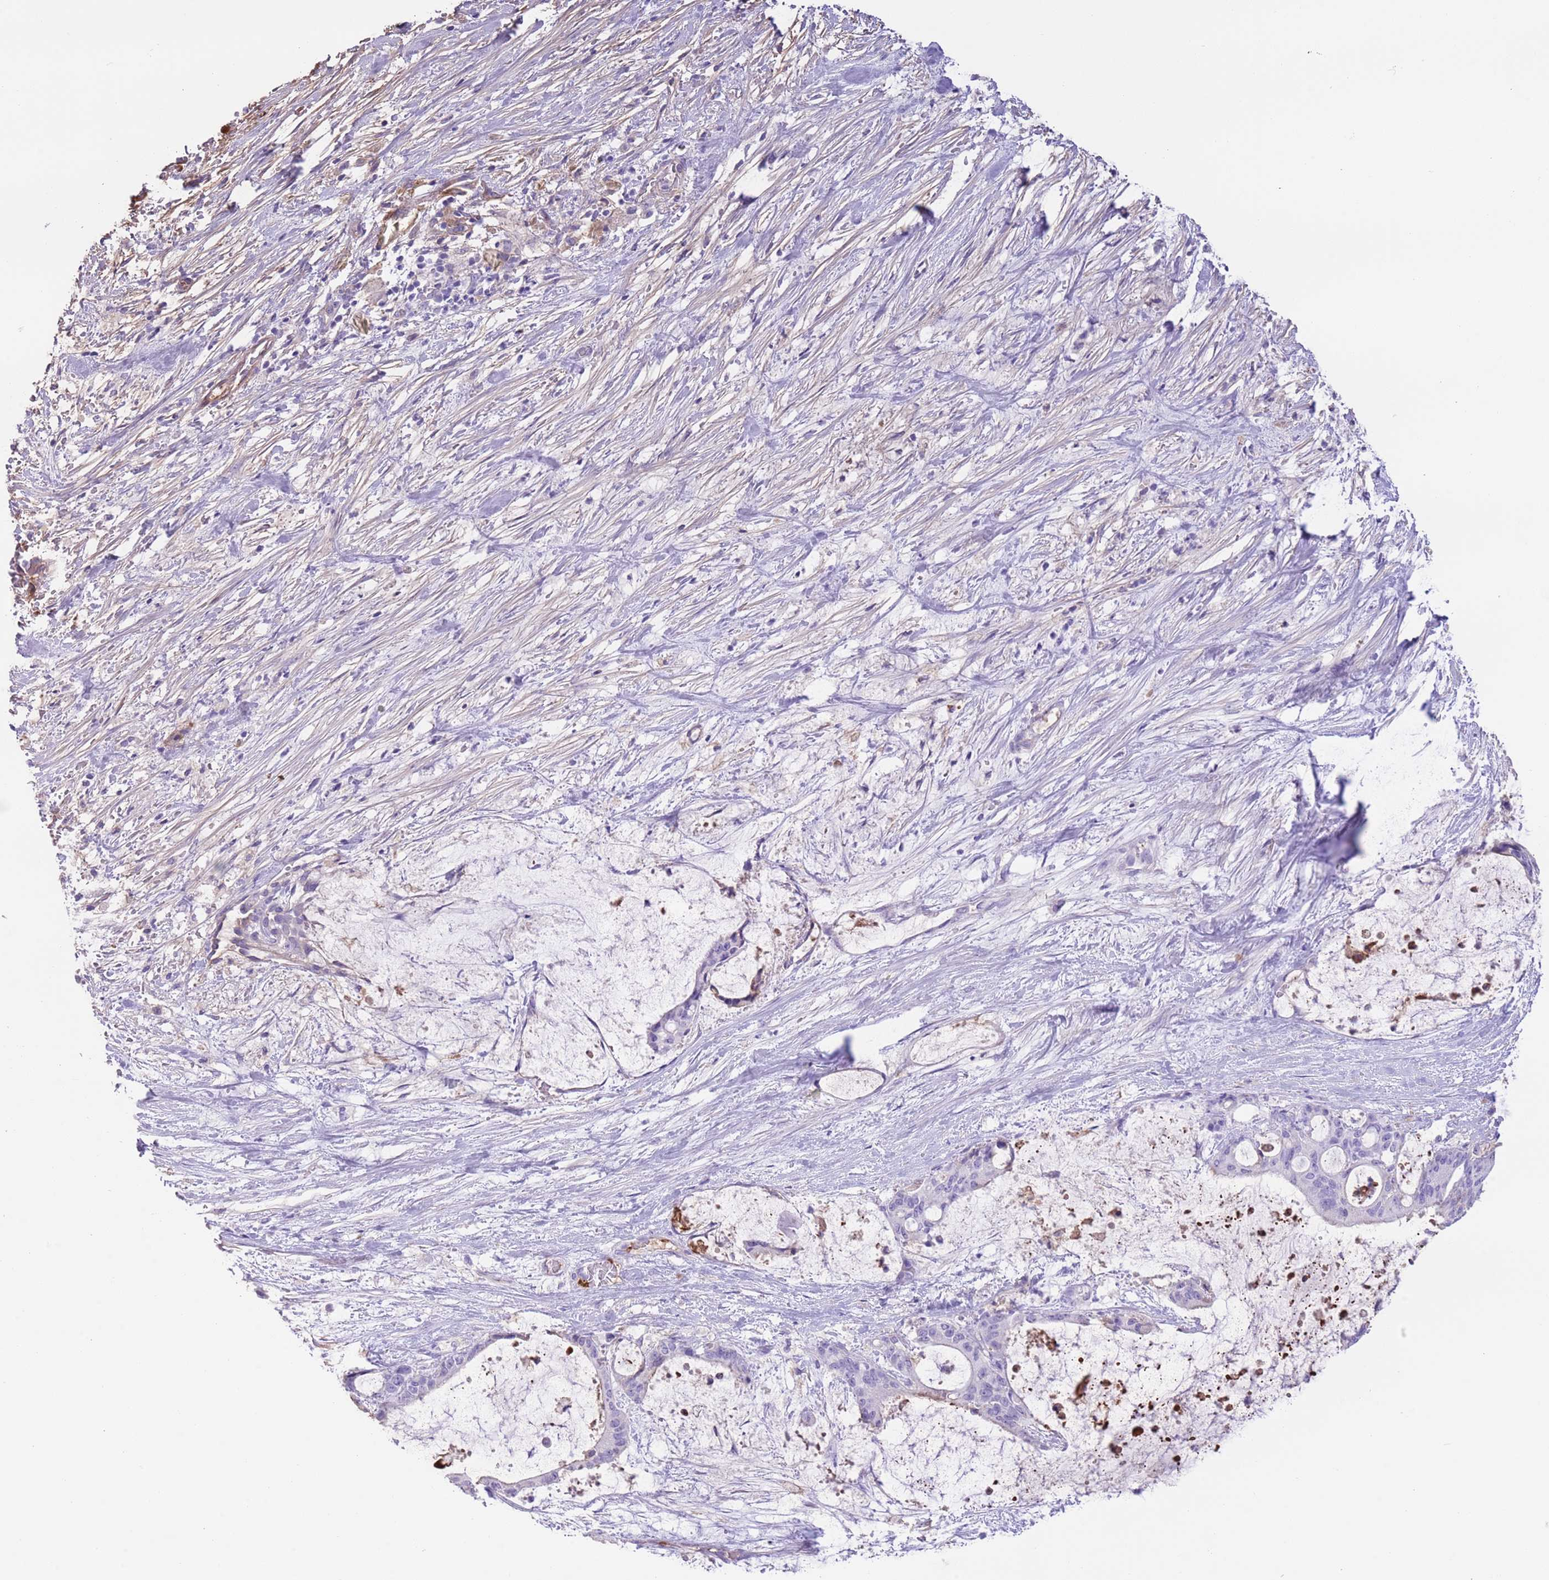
{"staining": {"intensity": "negative", "quantity": "none", "location": "none"}, "tissue": "liver cancer", "cell_type": "Tumor cells", "image_type": "cancer", "snomed": [{"axis": "morphology", "description": "Normal tissue, NOS"}, {"axis": "morphology", "description": "Cholangiocarcinoma"}, {"axis": "topography", "description": "Liver"}, {"axis": "topography", "description": "Peripheral nerve tissue"}], "caption": "Immunohistochemical staining of human liver cancer reveals no significant expression in tumor cells.", "gene": "IGF1", "patient": {"sex": "female", "age": 73}}